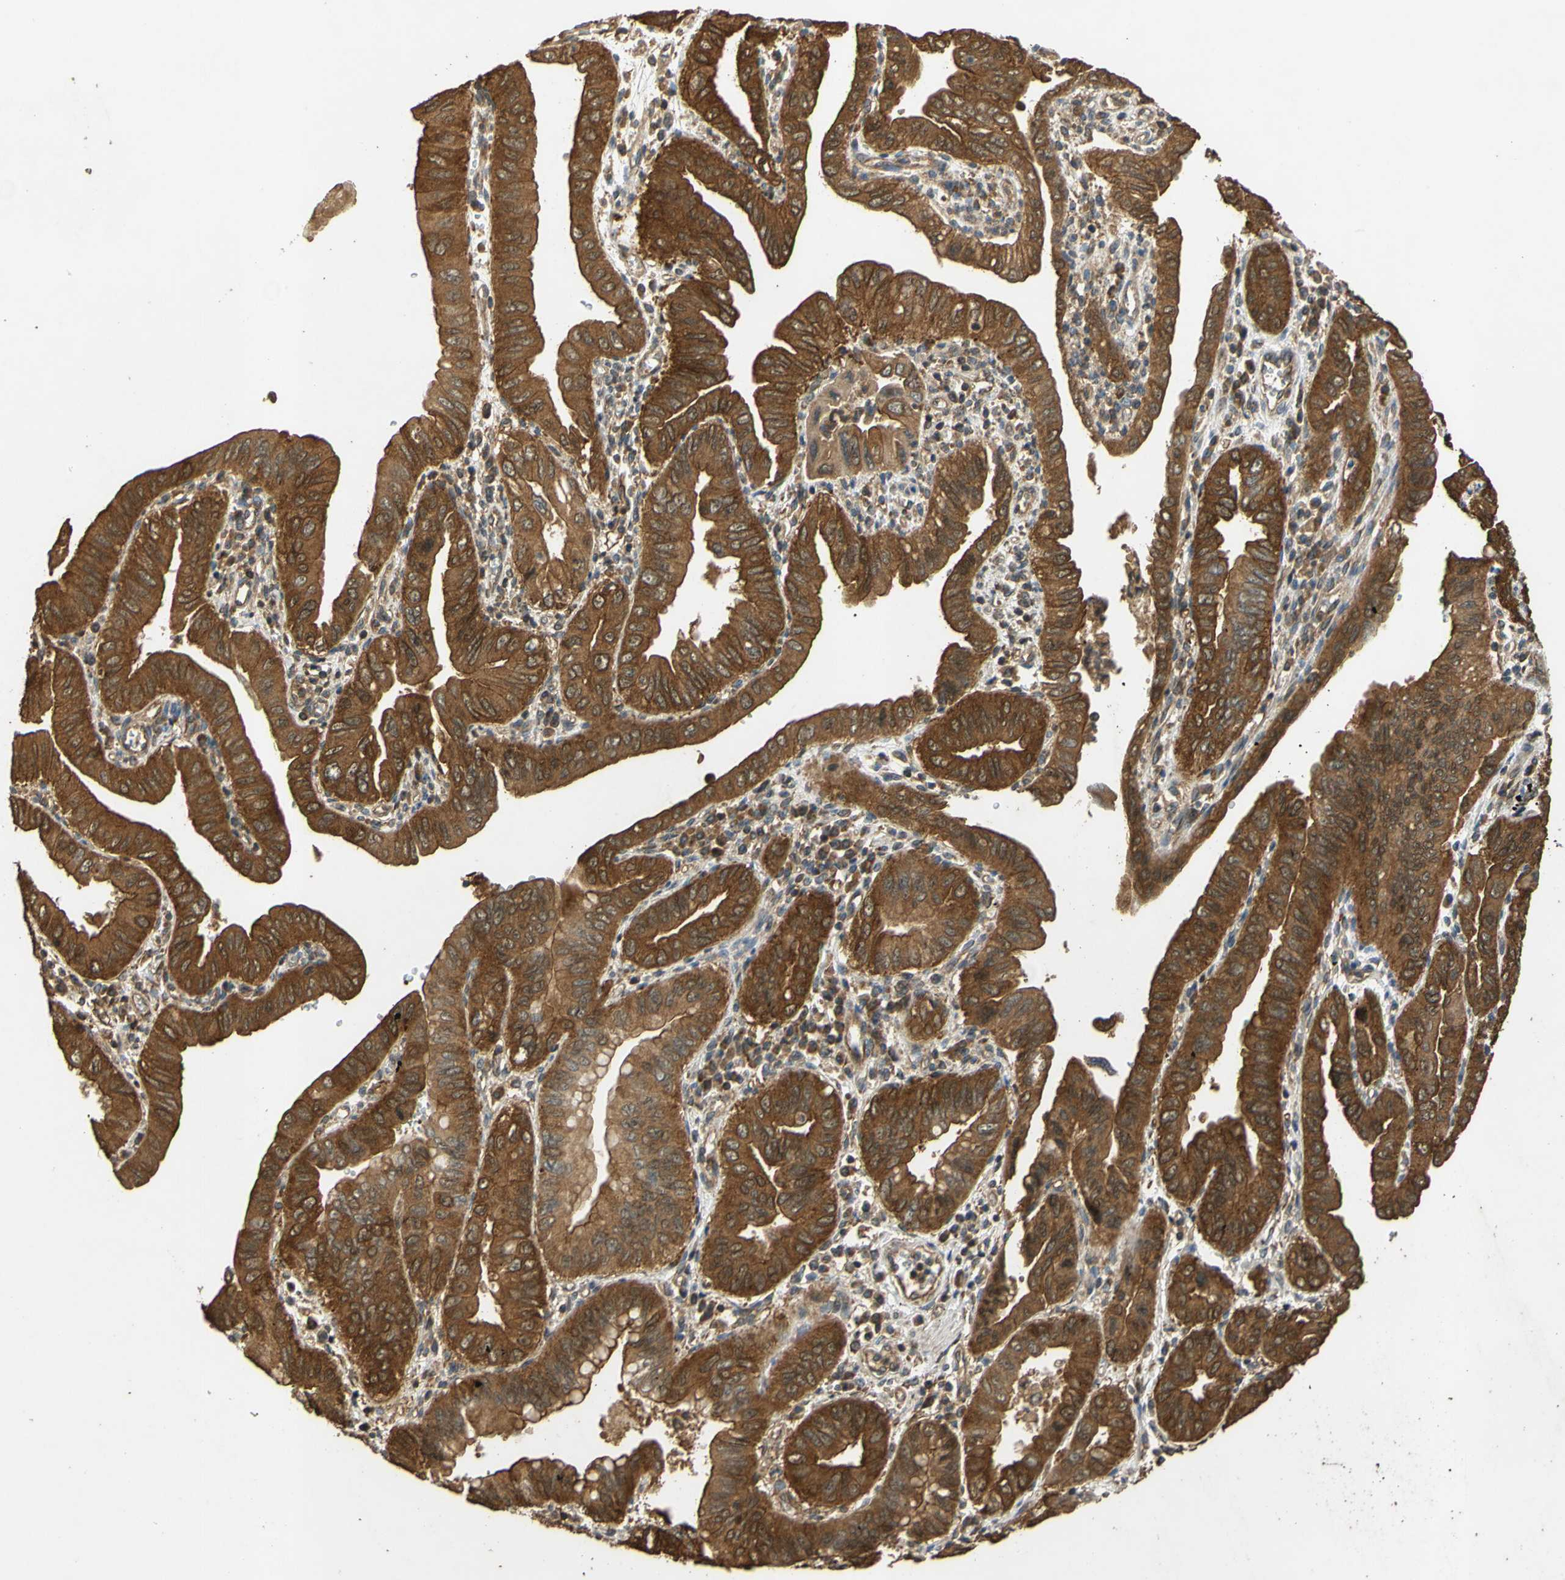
{"staining": {"intensity": "strong", "quantity": ">75%", "location": "cytoplasmic/membranous"}, "tissue": "pancreatic cancer", "cell_type": "Tumor cells", "image_type": "cancer", "snomed": [{"axis": "morphology", "description": "Normal tissue, NOS"}, {"axis": "topography", "description": "Lymph node"}], "caption": "DAB immunohistochemical staining of pancreatic cancer shows strong cytoplasmic/membranous protein staining in about >75% of tumor cells.", "gene": "CTTN", "patient": {"sex": "male", "age": 50}}